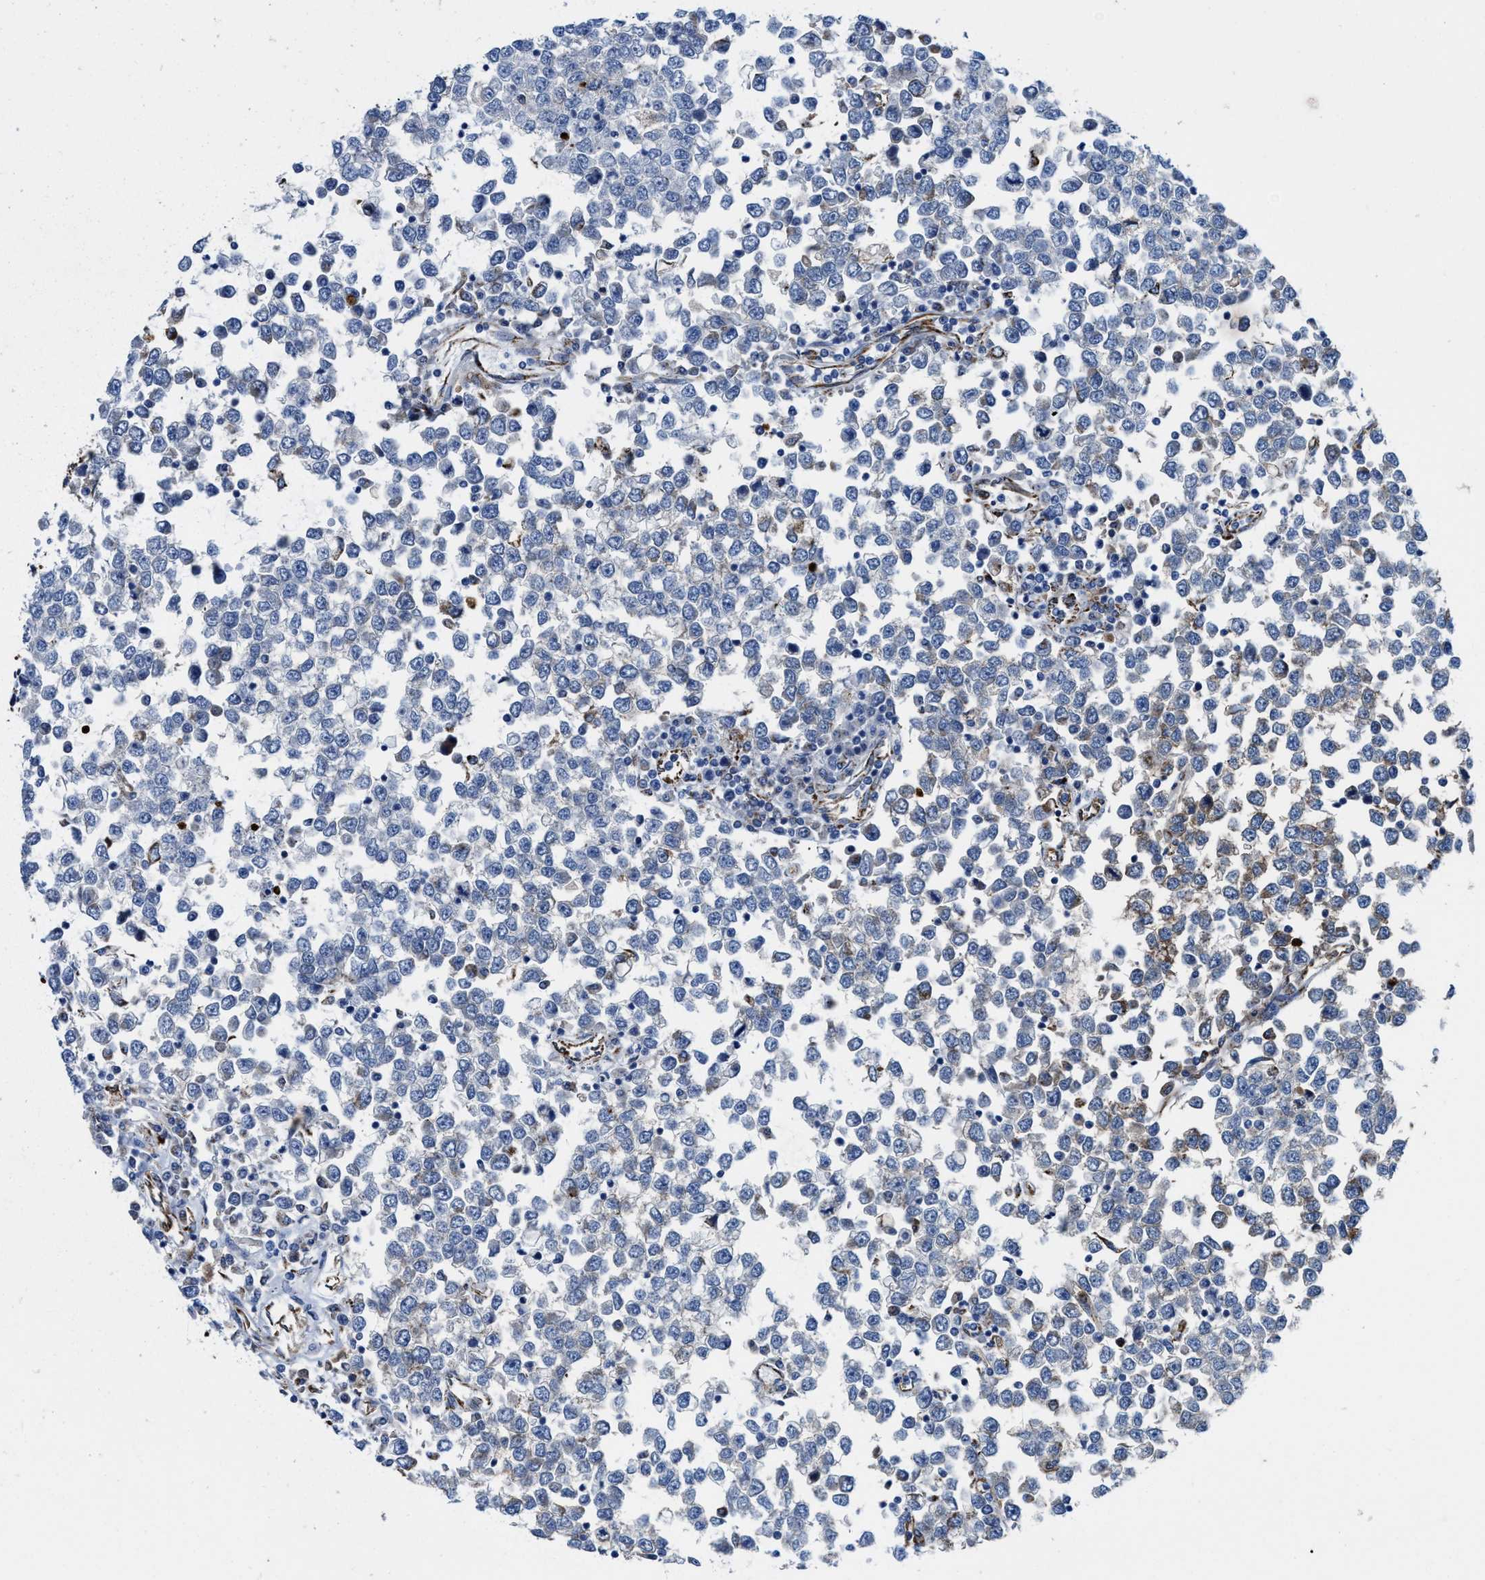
{"staining": {"intensity": "negative", "quantity": "none", "location": "none"}, "tissue": "testis cancer", "cell_type": "Tumor cells", "image_type": "cancer", "snomed": [{"axis": "morphology", "description": "Seminoma, NOS"}, {"axis": "topography", "description": "Testis"}], "caption": "Tumor cells are negative for protein expression in human testis cancer.", "gene": "ALDH1B1", "patient": {"sex": "male", "age": 65}}